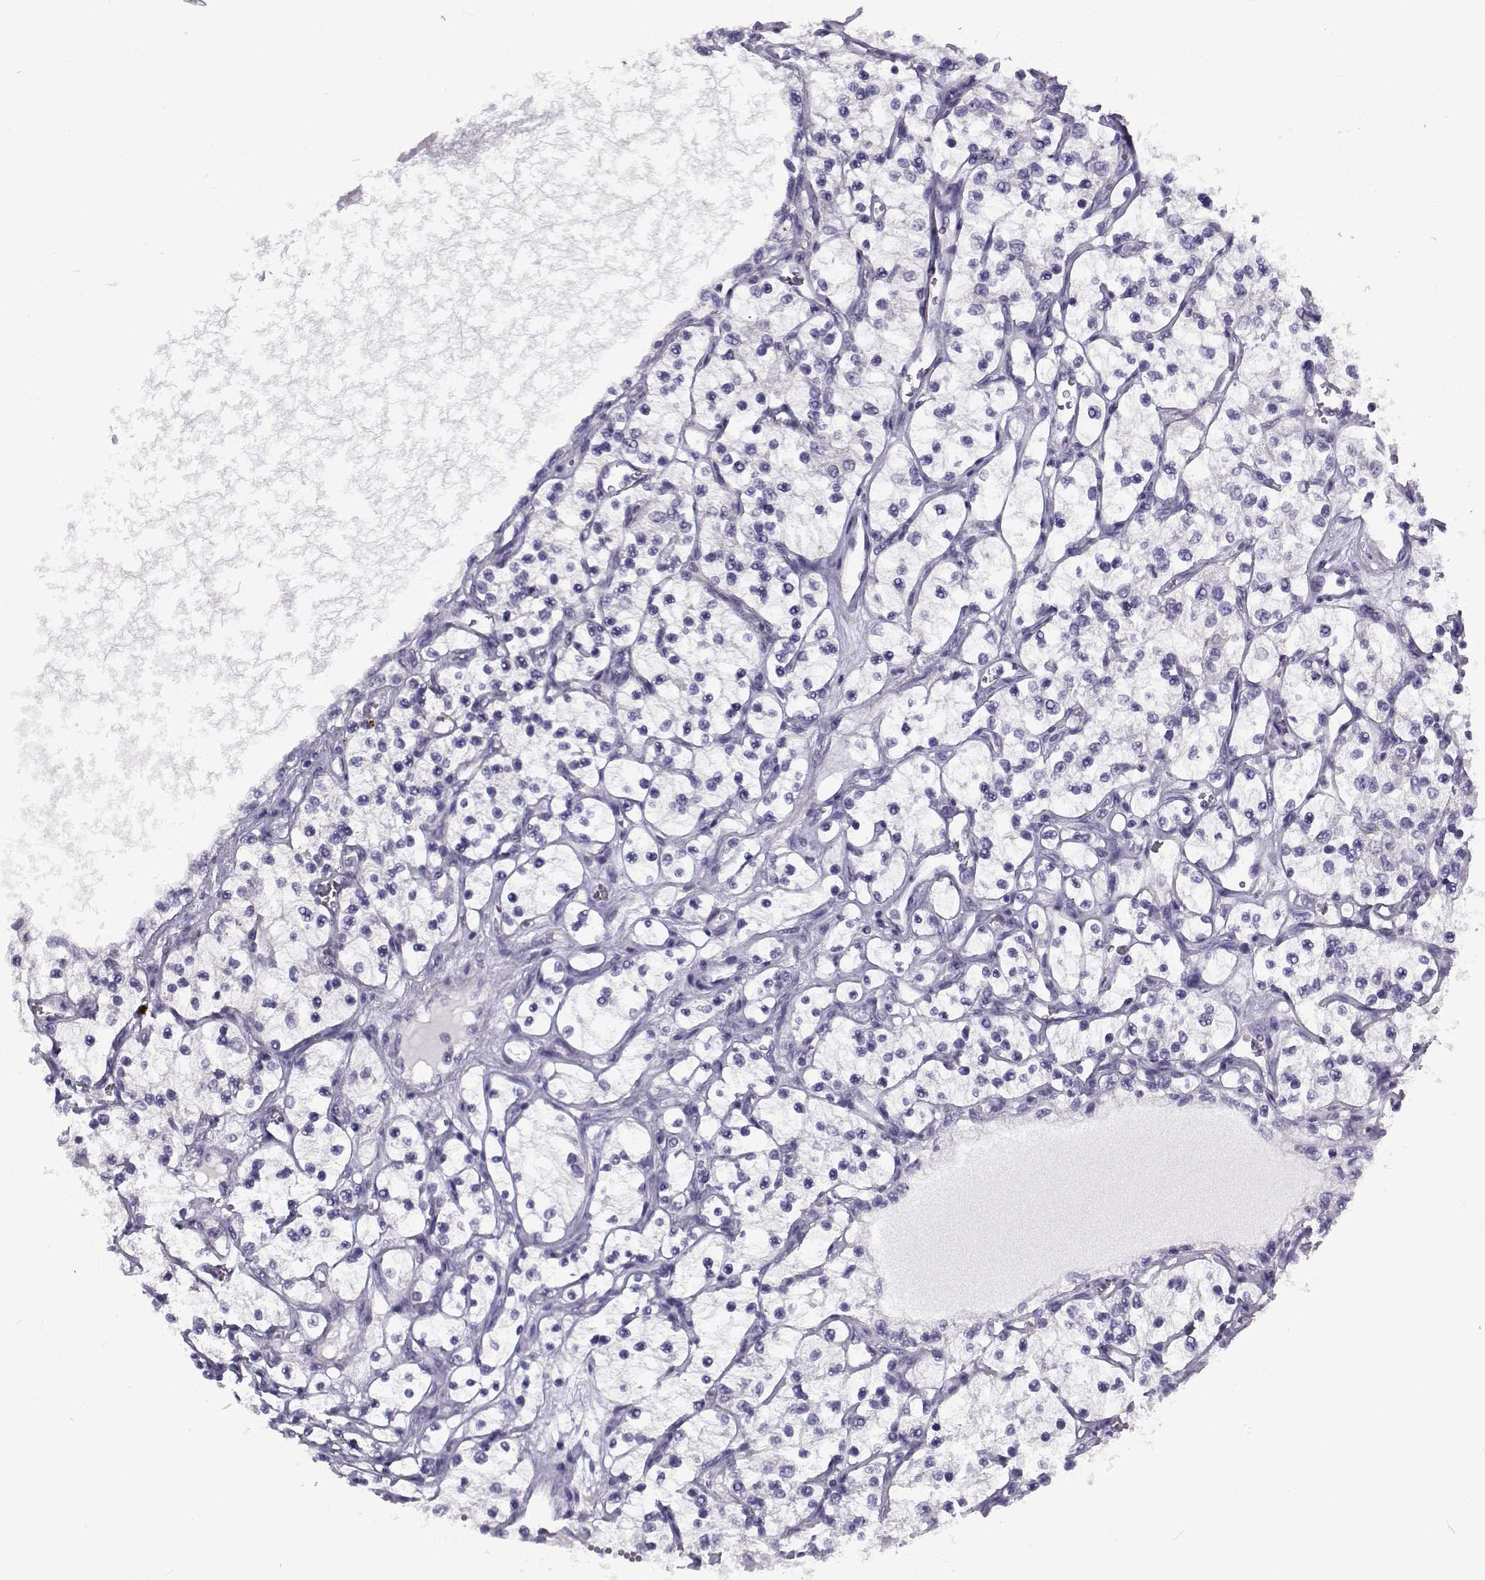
{"staining": {"intensity": "negative", "quantity": "none", "location": "none"}, "tissue": "renal cancer", "cell_type": "Tumor cells", "image_type": "cancer", "snomed": [{"axis": "morphology", "description": "Adenocarcinoma, NOS"}, {"axis": "topography", "description": "Kidney"}], "caption": "High magnification brightfield microscopy of renal cancer (adenocarcinoma) stained with DAB (3,3'-diaminobenzidine) (brown) and counterstained with hematoxylin (blue): tumor cells show no significant staining.", "gene": "FAM166A", "patient": {"sex": "female", "age": 69}}